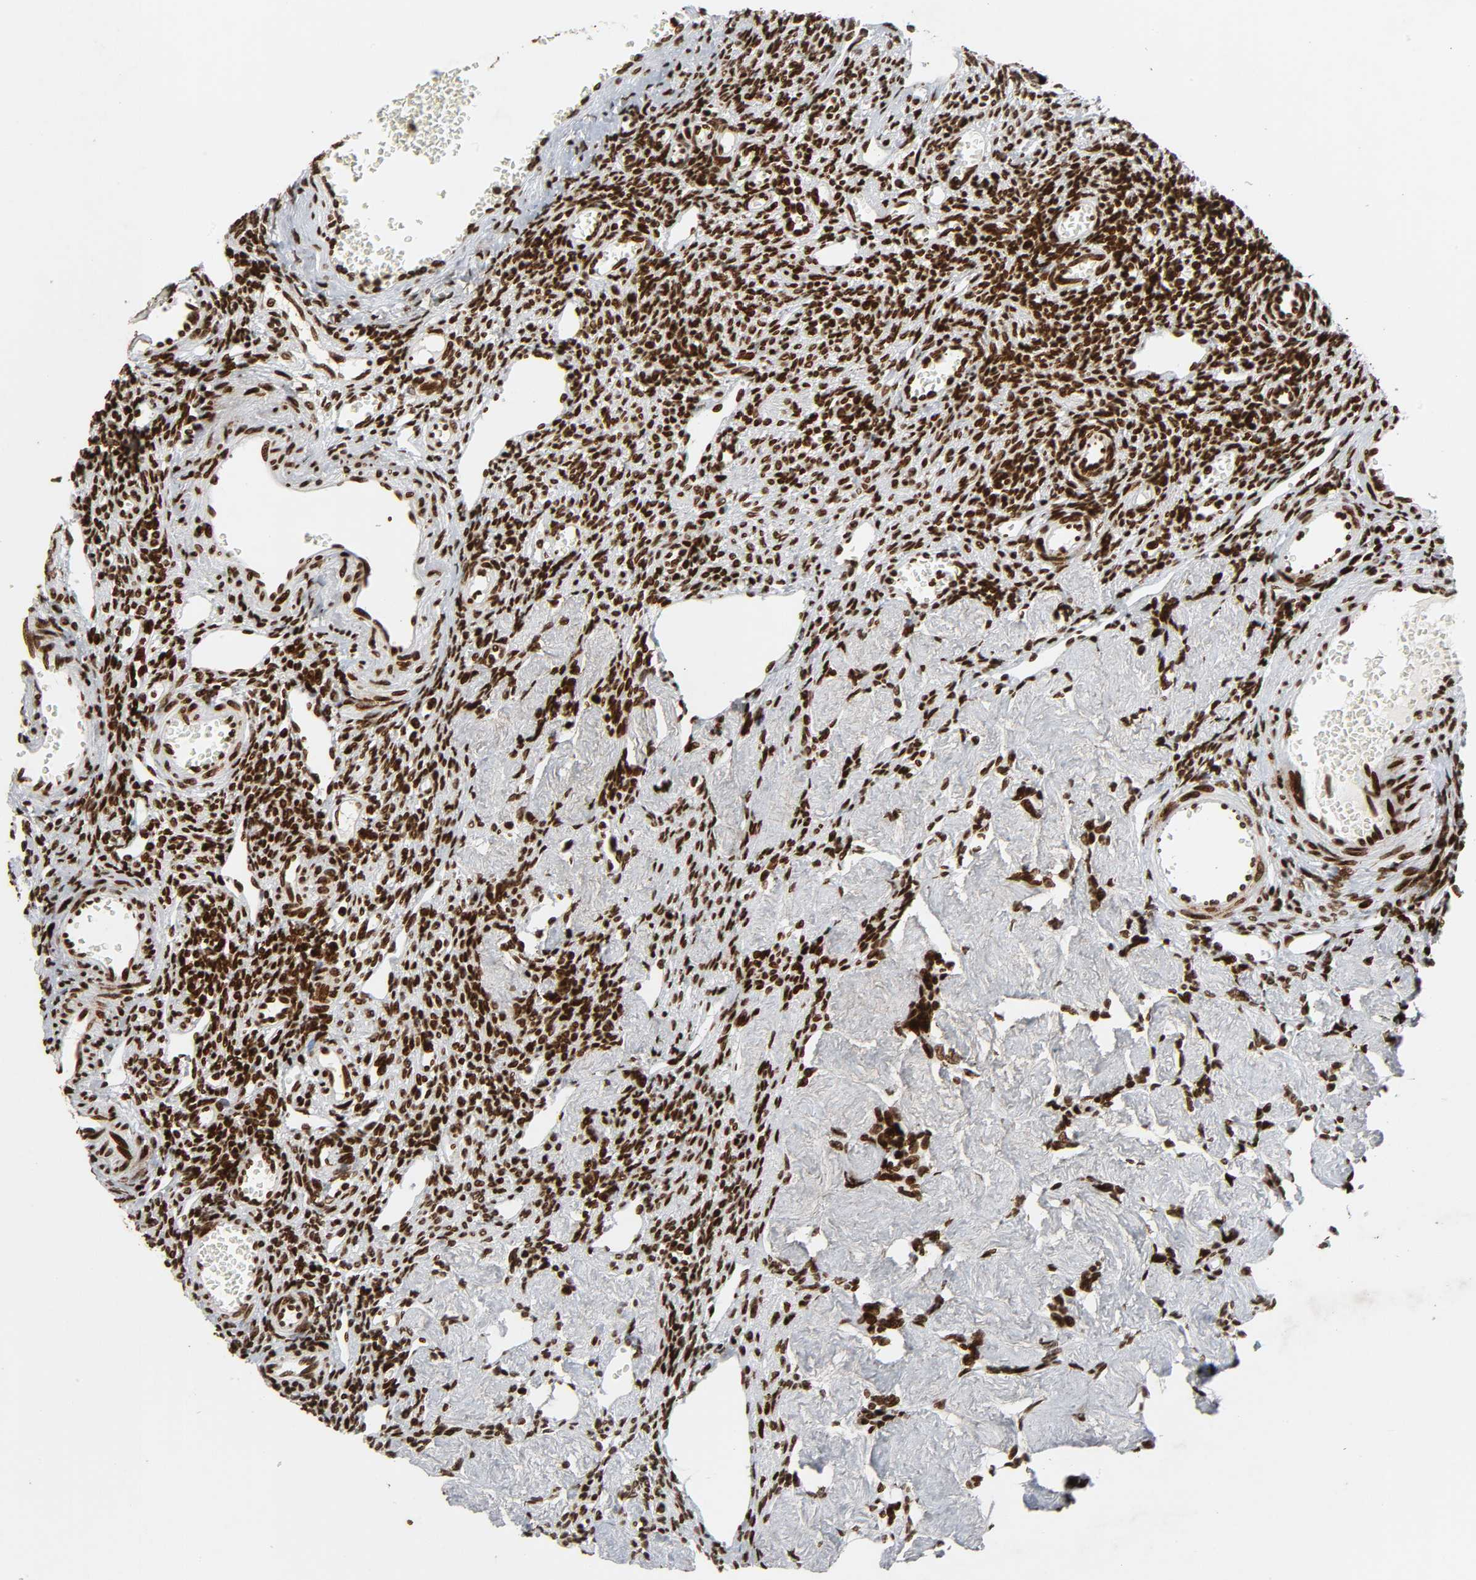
{"staining": {"intensity": "strong", "quantity": ">75%", "location": "nuclear"}, "tissue": "ovary", "cell_type": "Ovarian stroma cells", "image_type": "normal", "snomed": [{"axis": "morphology", "description": "Normal tissue, NOS"}, {"axis": "topography", "description": "Ovary"}], "caption": "Protein staining exhibits strong nuclear staining in about >75% of ovarian stroma cells in normal ovary.", "gene": "RXRA", "patient": {"sex": "female", "age": 33}}